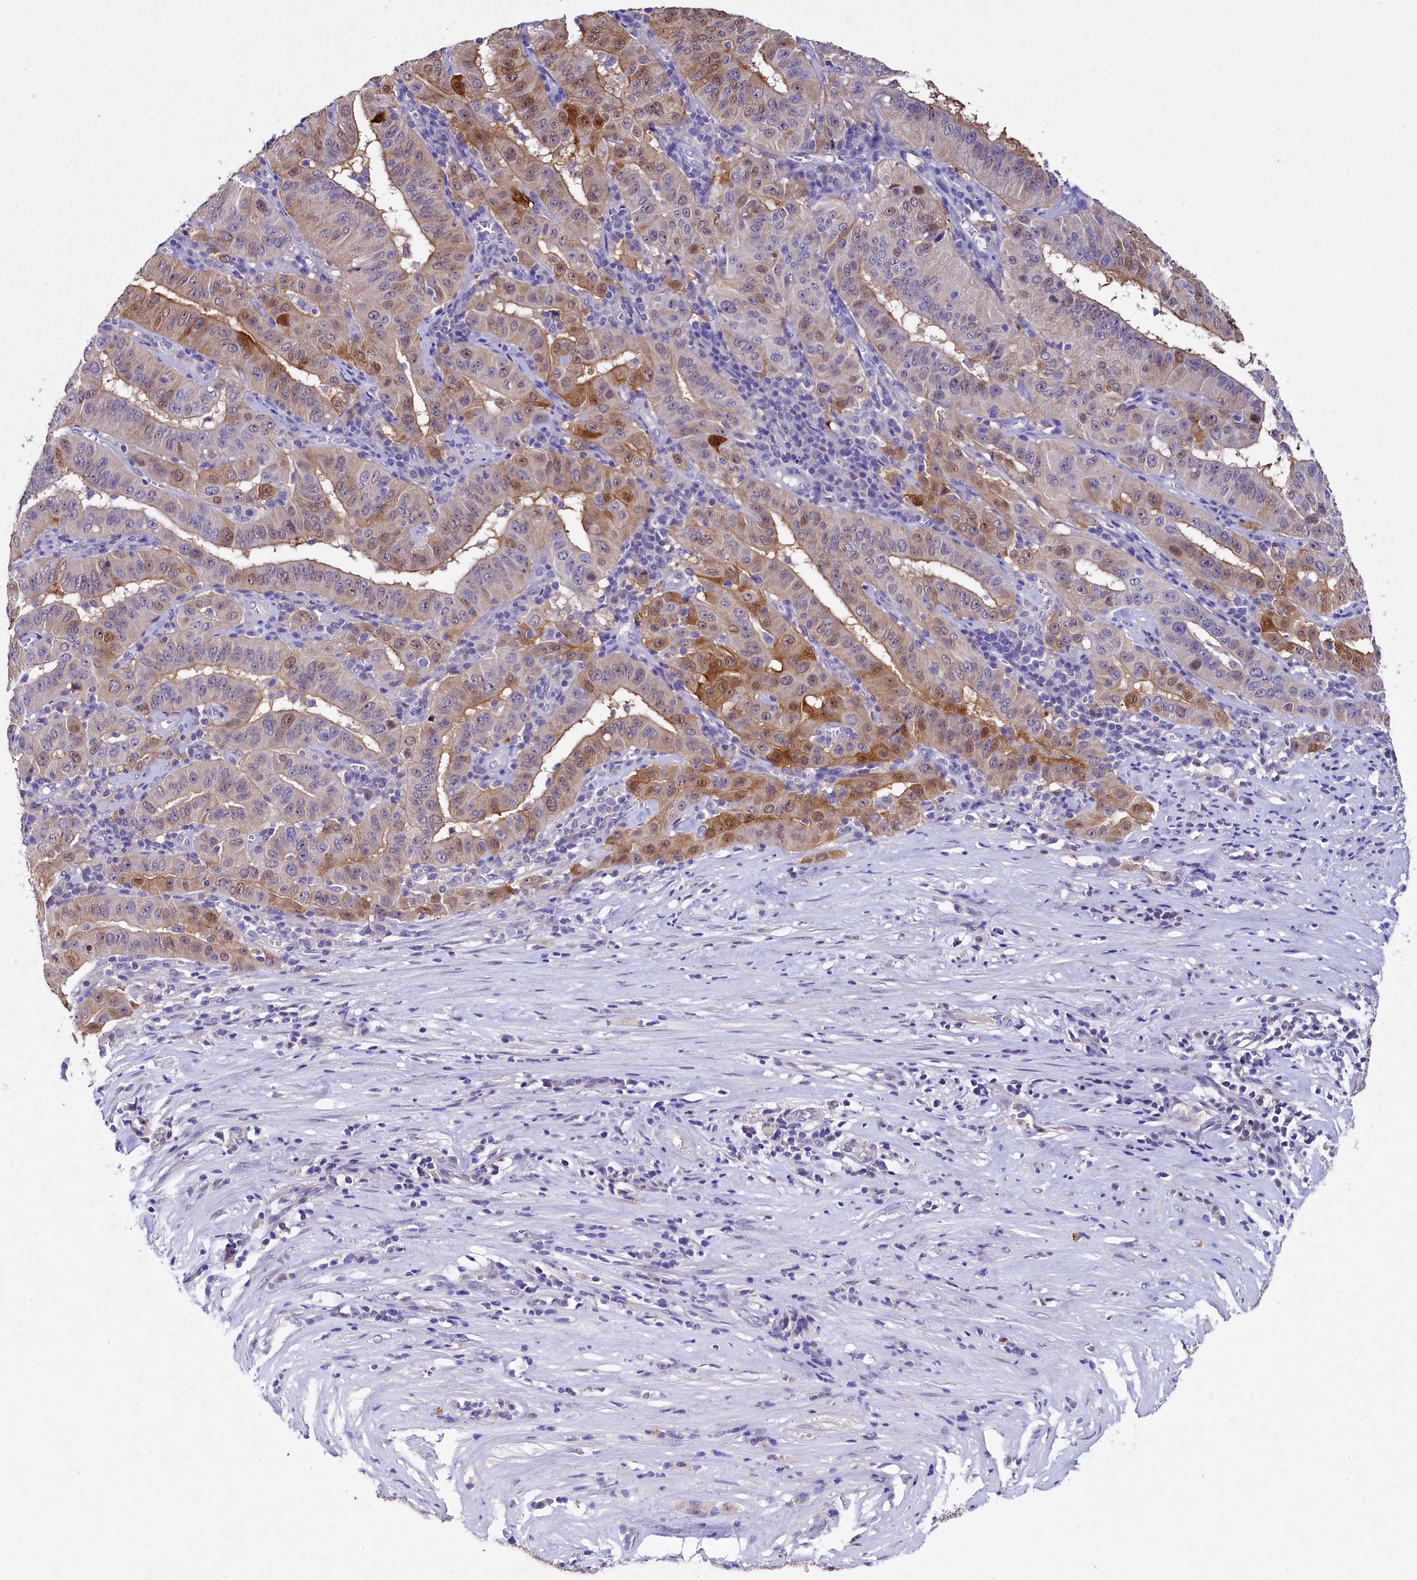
{"staining": {"intensity": "moderate", "quantity": ">75%", "location": "cytoplasmic/membranous,nuclear"}, "tissue": "pancreatic cancer", "cell_type": "Tumor cells", "image_type": "cancer", "snomed": [{"axis": "morphology", "description": "Adenocarcinoma, NOS"}, {"axis": "topography", "description": "Pancreas"}], "caption": "This photomicrograph demonstrates pancreatic cancer (adenocarcinoma) stained with immunohistochemistry (IHC) to label a protein in brown. The cytoplasmic/membranous and nuclear of tumor cells show moderate positivity for the protein. Nuclei are counter-stained blue.", "gene": "TGDS", "patient": {"sex": "male", "age": 63}}